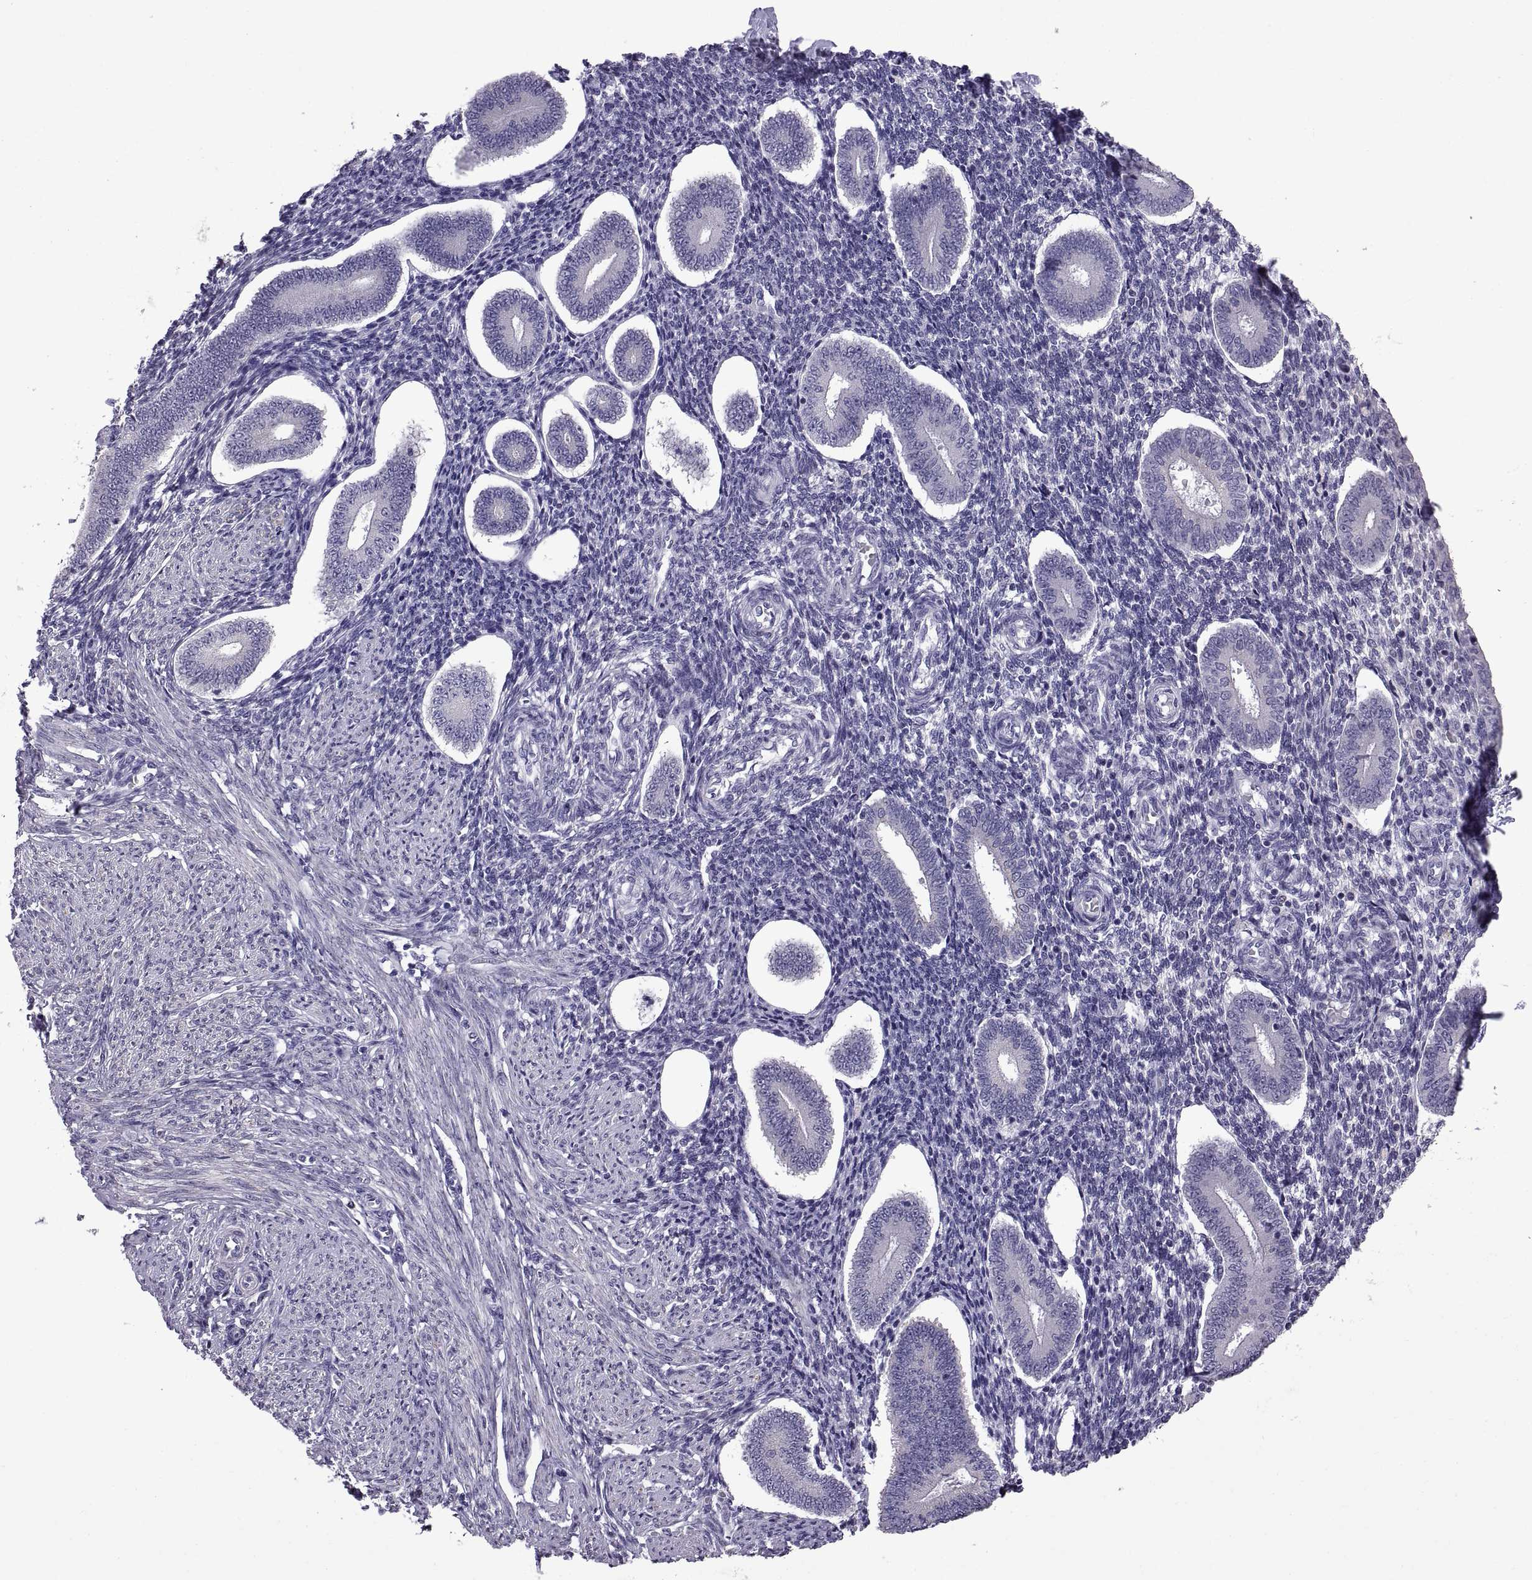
{"staining": {"intensity": "negative", "quantity": "none", "location": "none"}, "tissue": "endometrium", "cell_type": "Cells in endometrial stroma", "image_type": "normal", "snomed": [{"axis": "morphology", "description": "Normal tissue, NOS"}, {"axis": "topography", "description": "Endometrium"}], "caption": "The IHC micrograph has no significant expression in cells in endometrial stroma of endometrium. (DAB (3,3'-diaminobenzidine) IHC with hematoxylin counter stain).", "gene": "MAGEB18", "patient": {"sex": "female", "age": 40}}